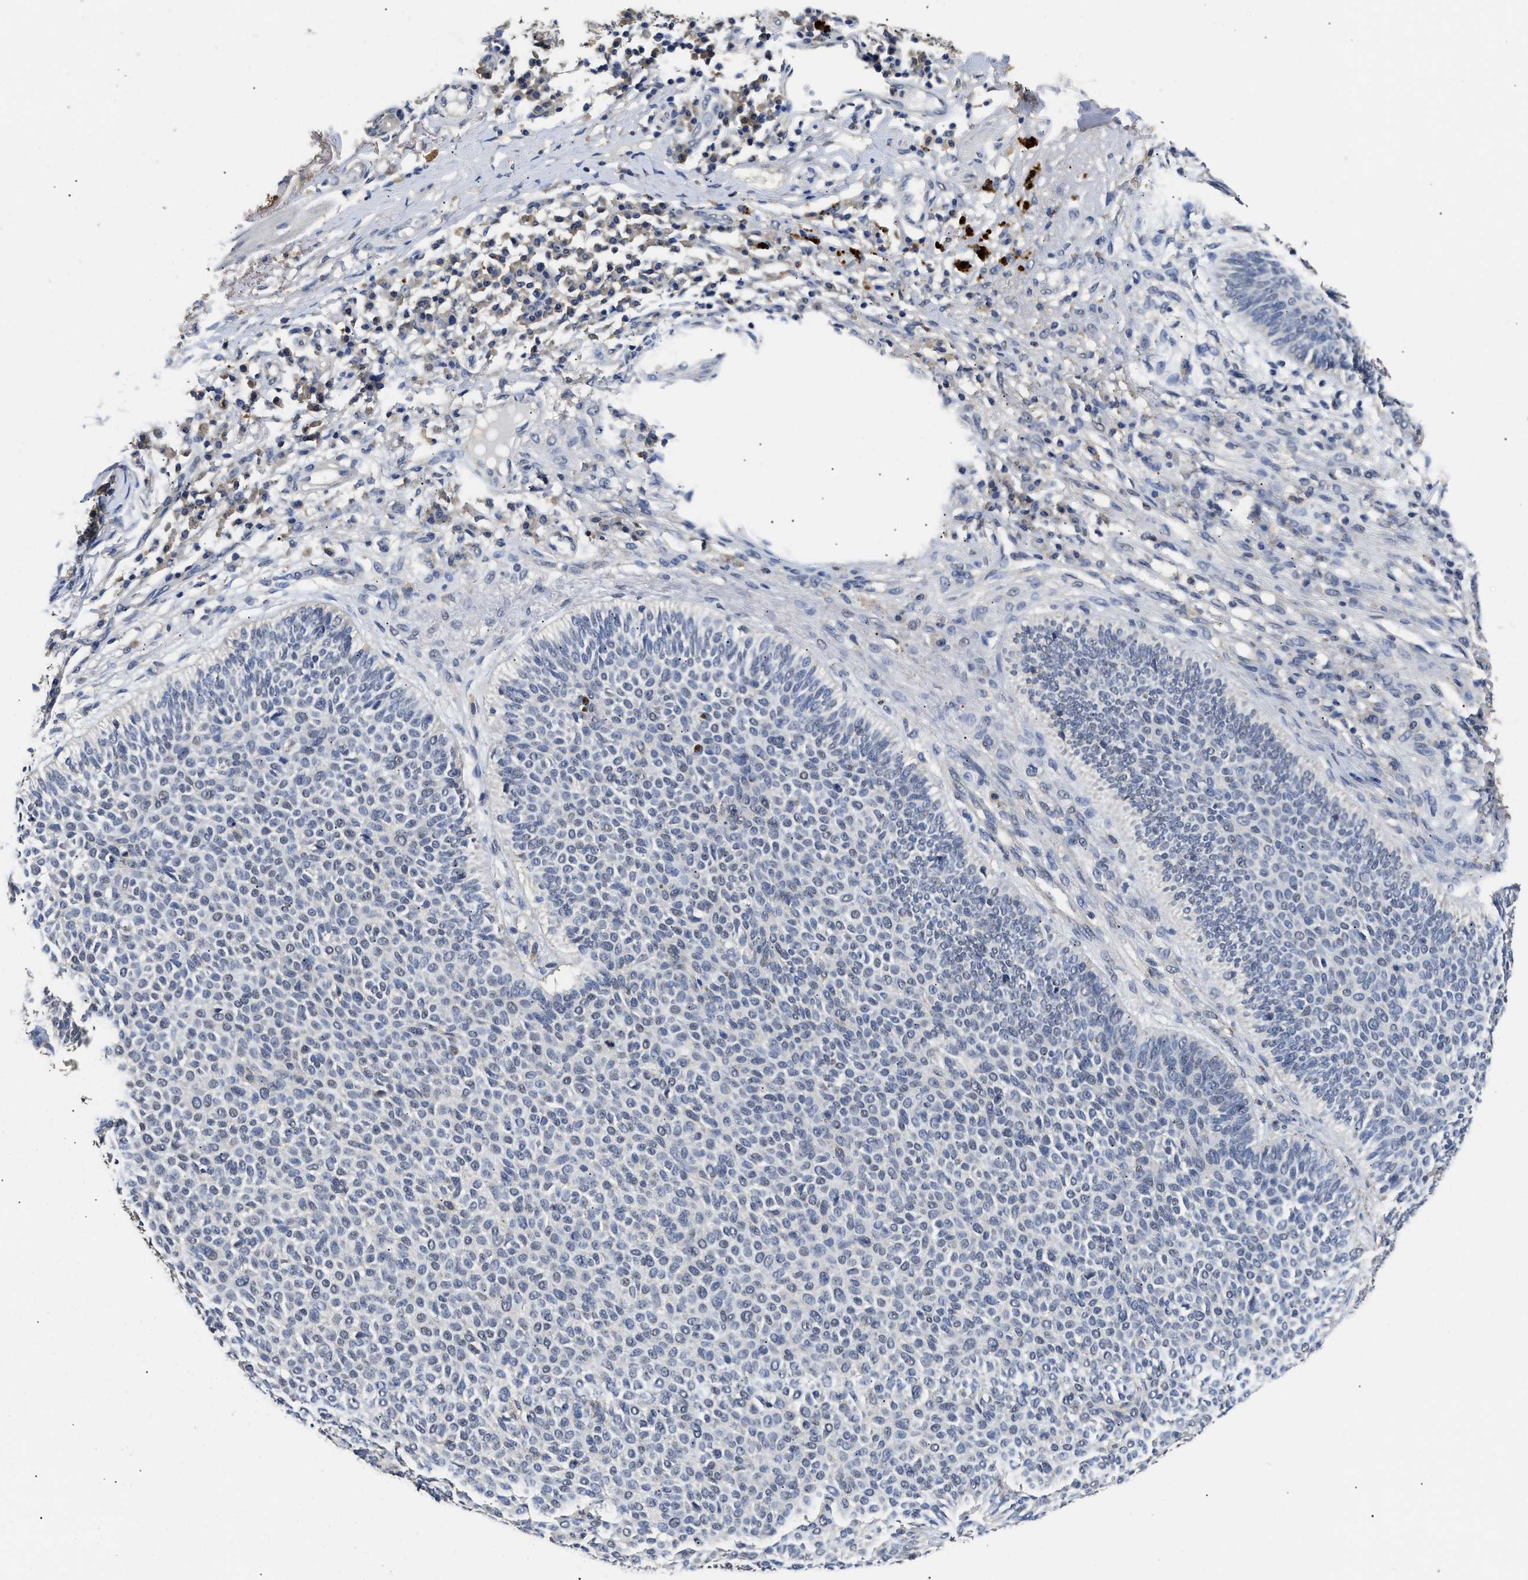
{"staining": {"intensity": "negative", "quantity": "none", "location": "none"}, "tissue": "skin cancer", "cell_type": "Tumor cells", "image_type": "cancer", "snomed": [{"axis": "morphology", "description": "Normal tissue, NOS"}, {"axis": "morphology", "description": "Basal cell carcinoma"}, {"axis": "topography", "description": "Skin"}], "caption": "A high-resolution photomicrograph shows immunohistochemistry staining of skin basal cell carcinoma, which demonstrates no significant staining in tumor cells. Brightfield microscopy of IHC stained with DAB (3,3'-diaminobenzidine) (brown) and hematoxylin (blue), captured at high magnification.", "gene": "CTNNA1", "patient": {"sex": "male", "age": 52}}